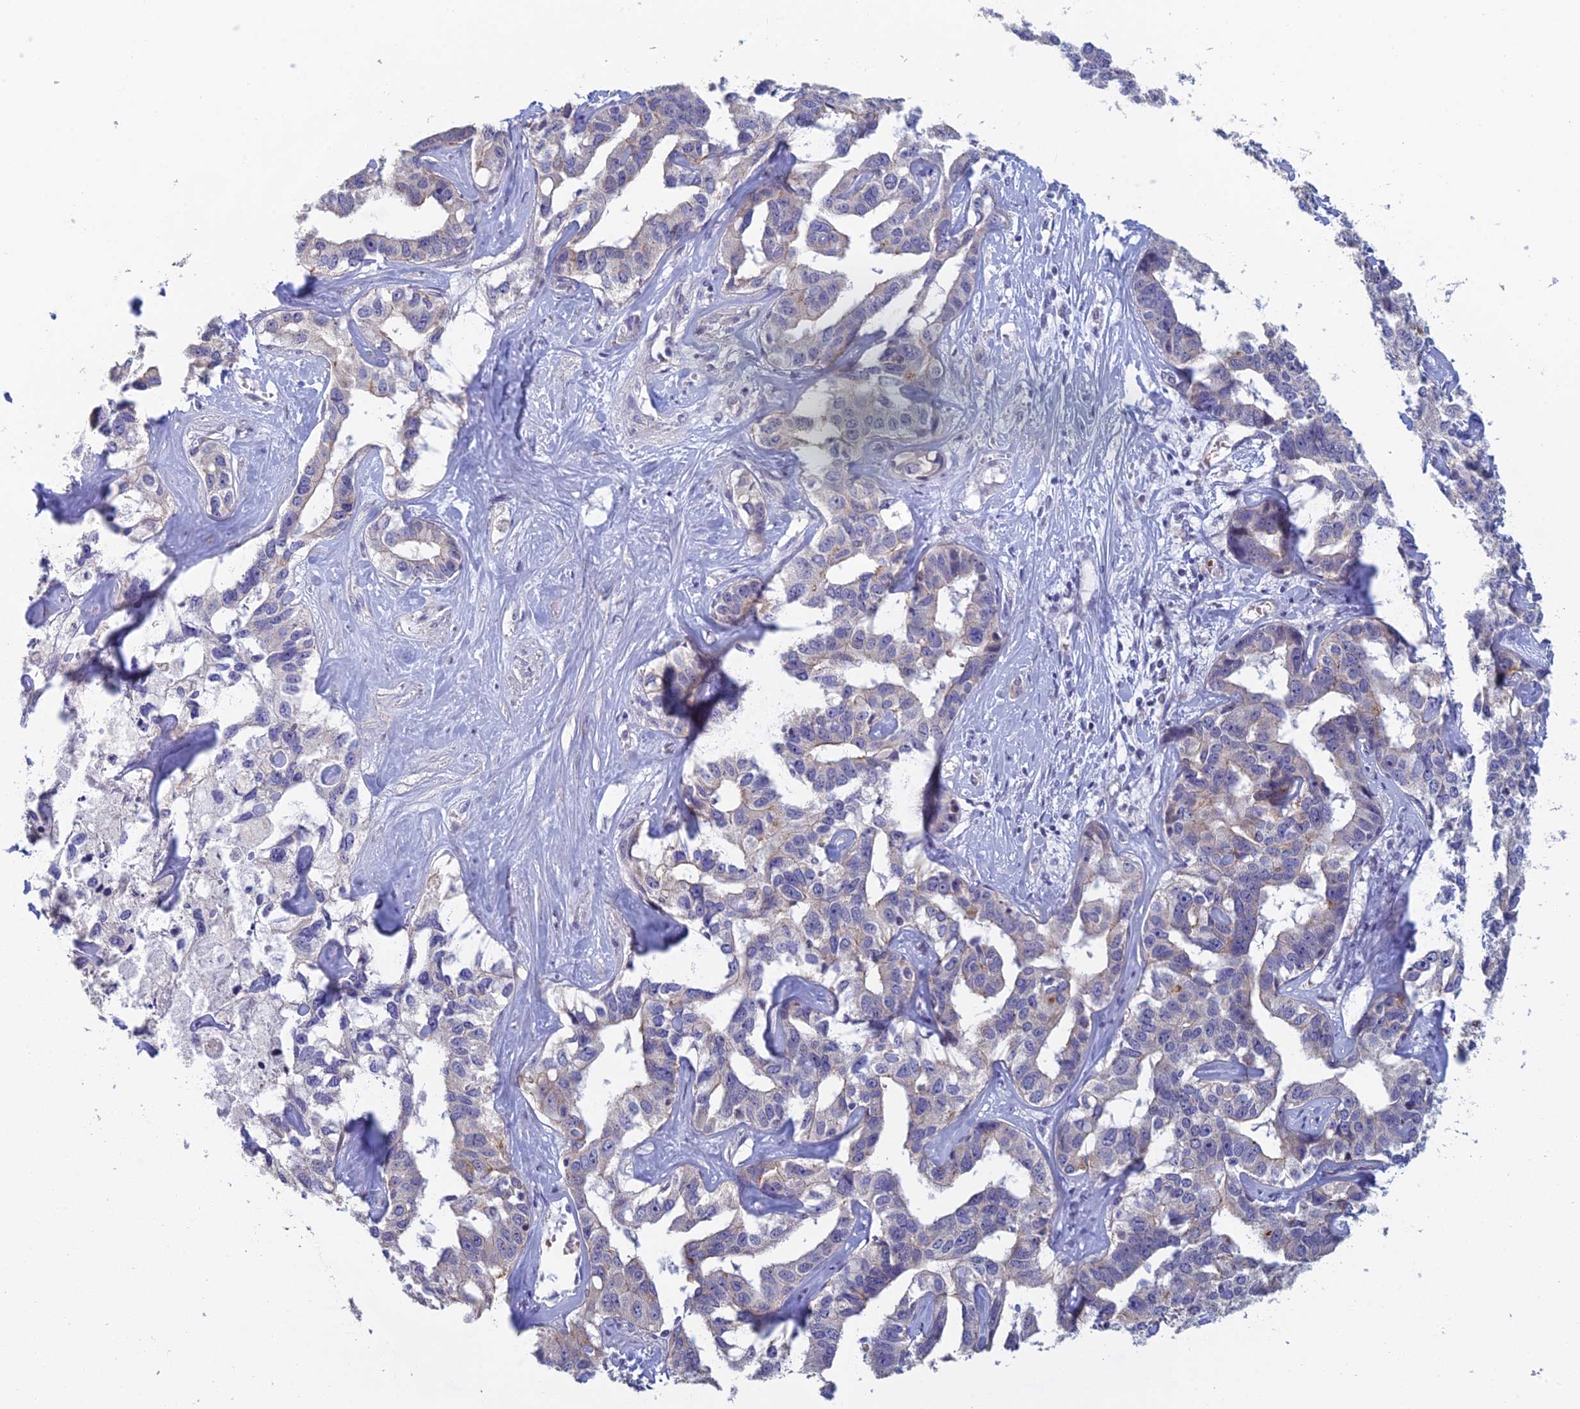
{"staining": {"intensity": "negative", "quantity": "none", "location": "none"}, "tissue": "liver cancer", "cell_type": "Tumor cells", "image_type": "cancer", "snomed": [{"axis": "morphology", "description": "Cholangiocarcinoma"}, {"axis": "topography", "description": "Liver"}], "caption": "The immunohistochemistry photomicrograph has no significant staining in tumor cells of cholangiocarcinoma (liver) tissue. (DAB immunohistochemistry visualized using brightfield microscopy, high magnification).", "gene": "GIPC1", "patient": {"sex": "male", "age": 59}}